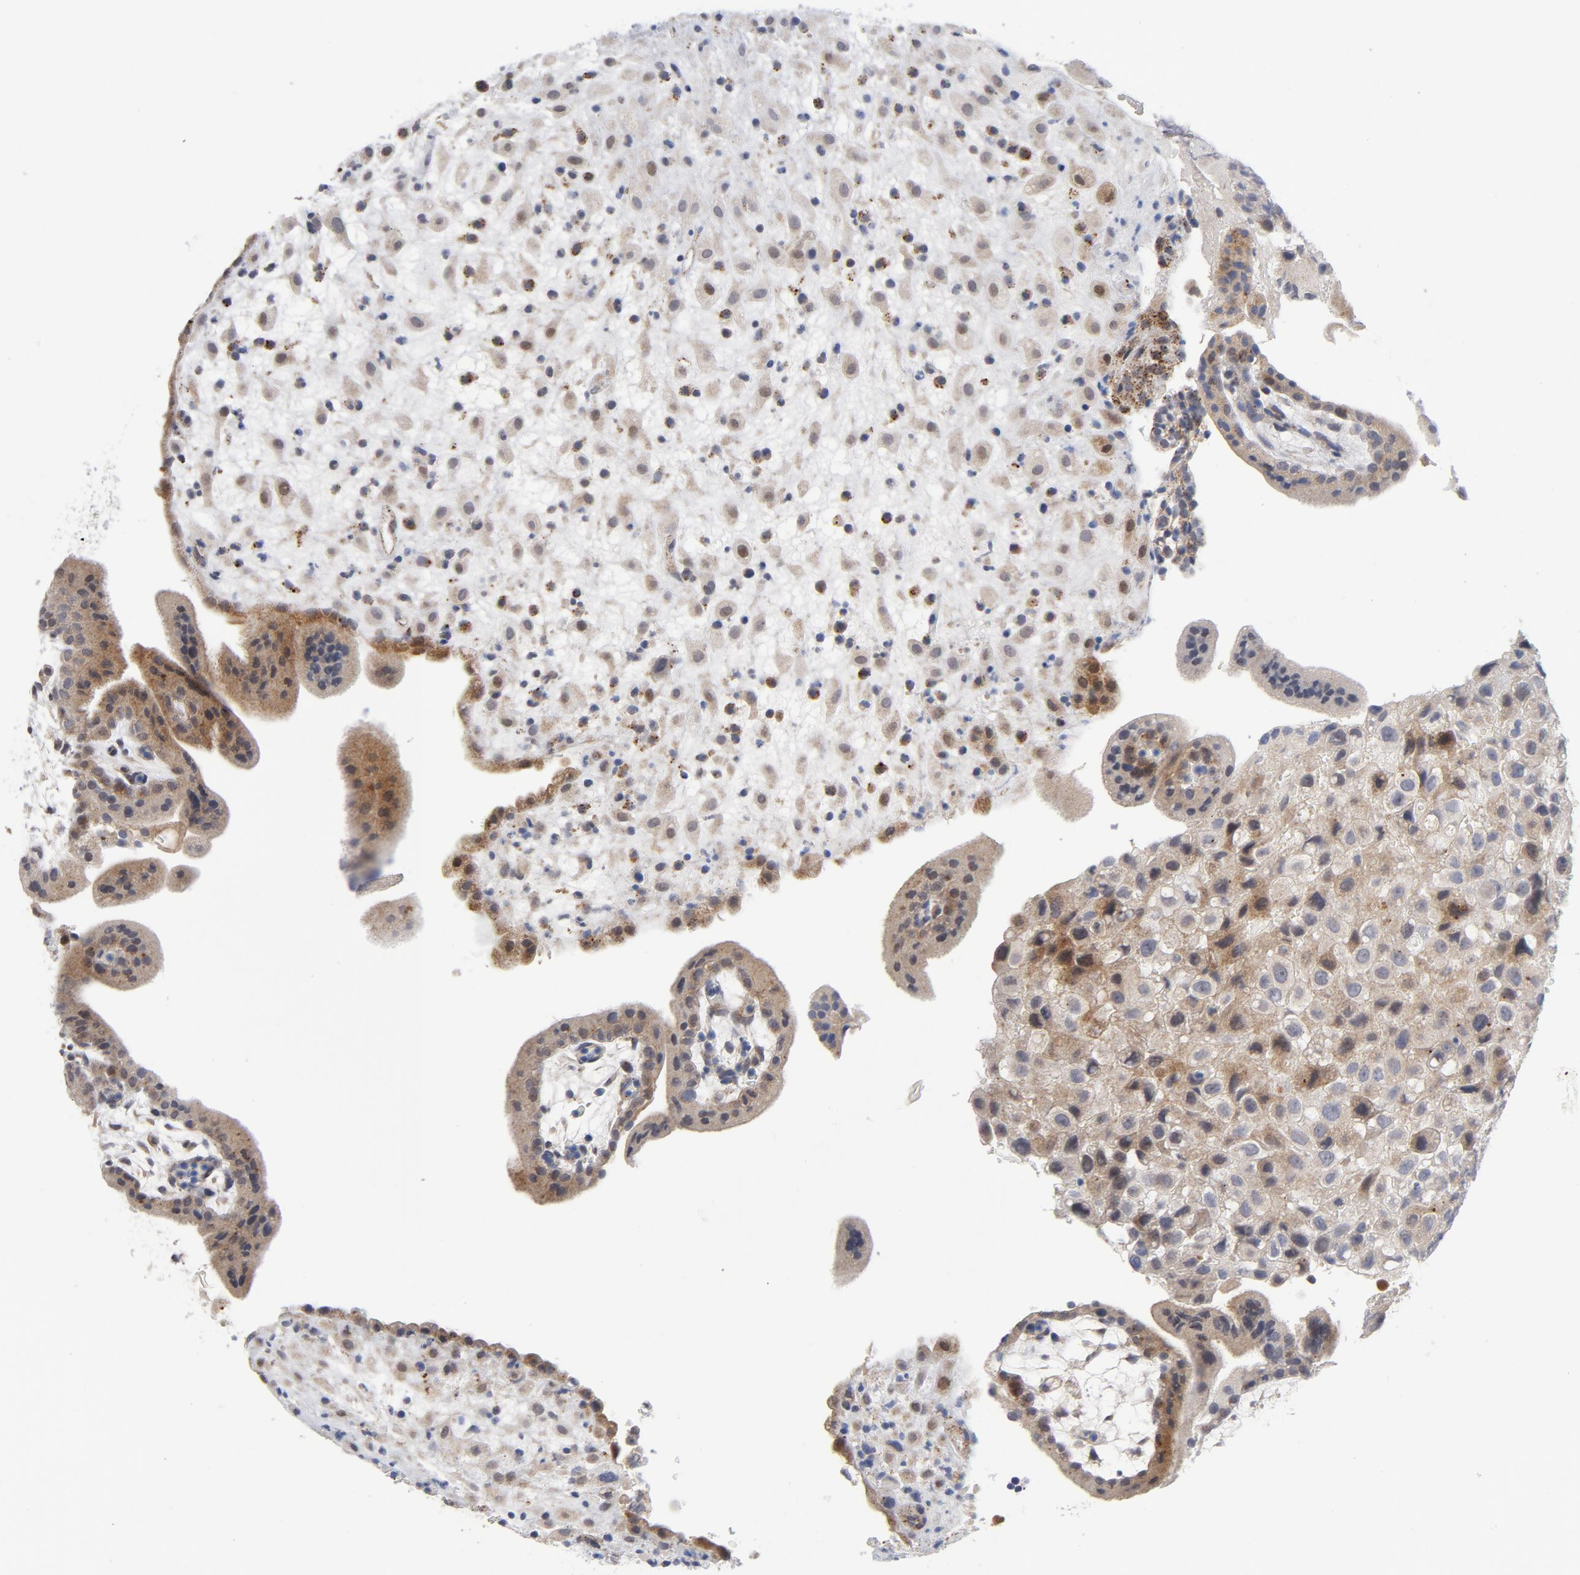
{"staining": {"intensity": "weak", "quantity": "25%-75%", "location": "cytoplasmic/membranous"}, "tissue": "placenta", "cell_type": "Decidual cells", "image_type": "normal", "snomed": [{"axis": "morphology", "description": "Normal tissue, NOS"}, {"axis": "topography", "description": "Placenta"}], "caption": "IHC (DAB (3,3'-diaminobenzidine)) staining of unremarkable placenta shows weak cytoplasmic/membranous protein expression in approximately 25%-75% of decidual cells. (IHC, brightfield microscopy, high magnification).", "gene": "AKT2", "patient": {"sex": "female", "age": 35}}